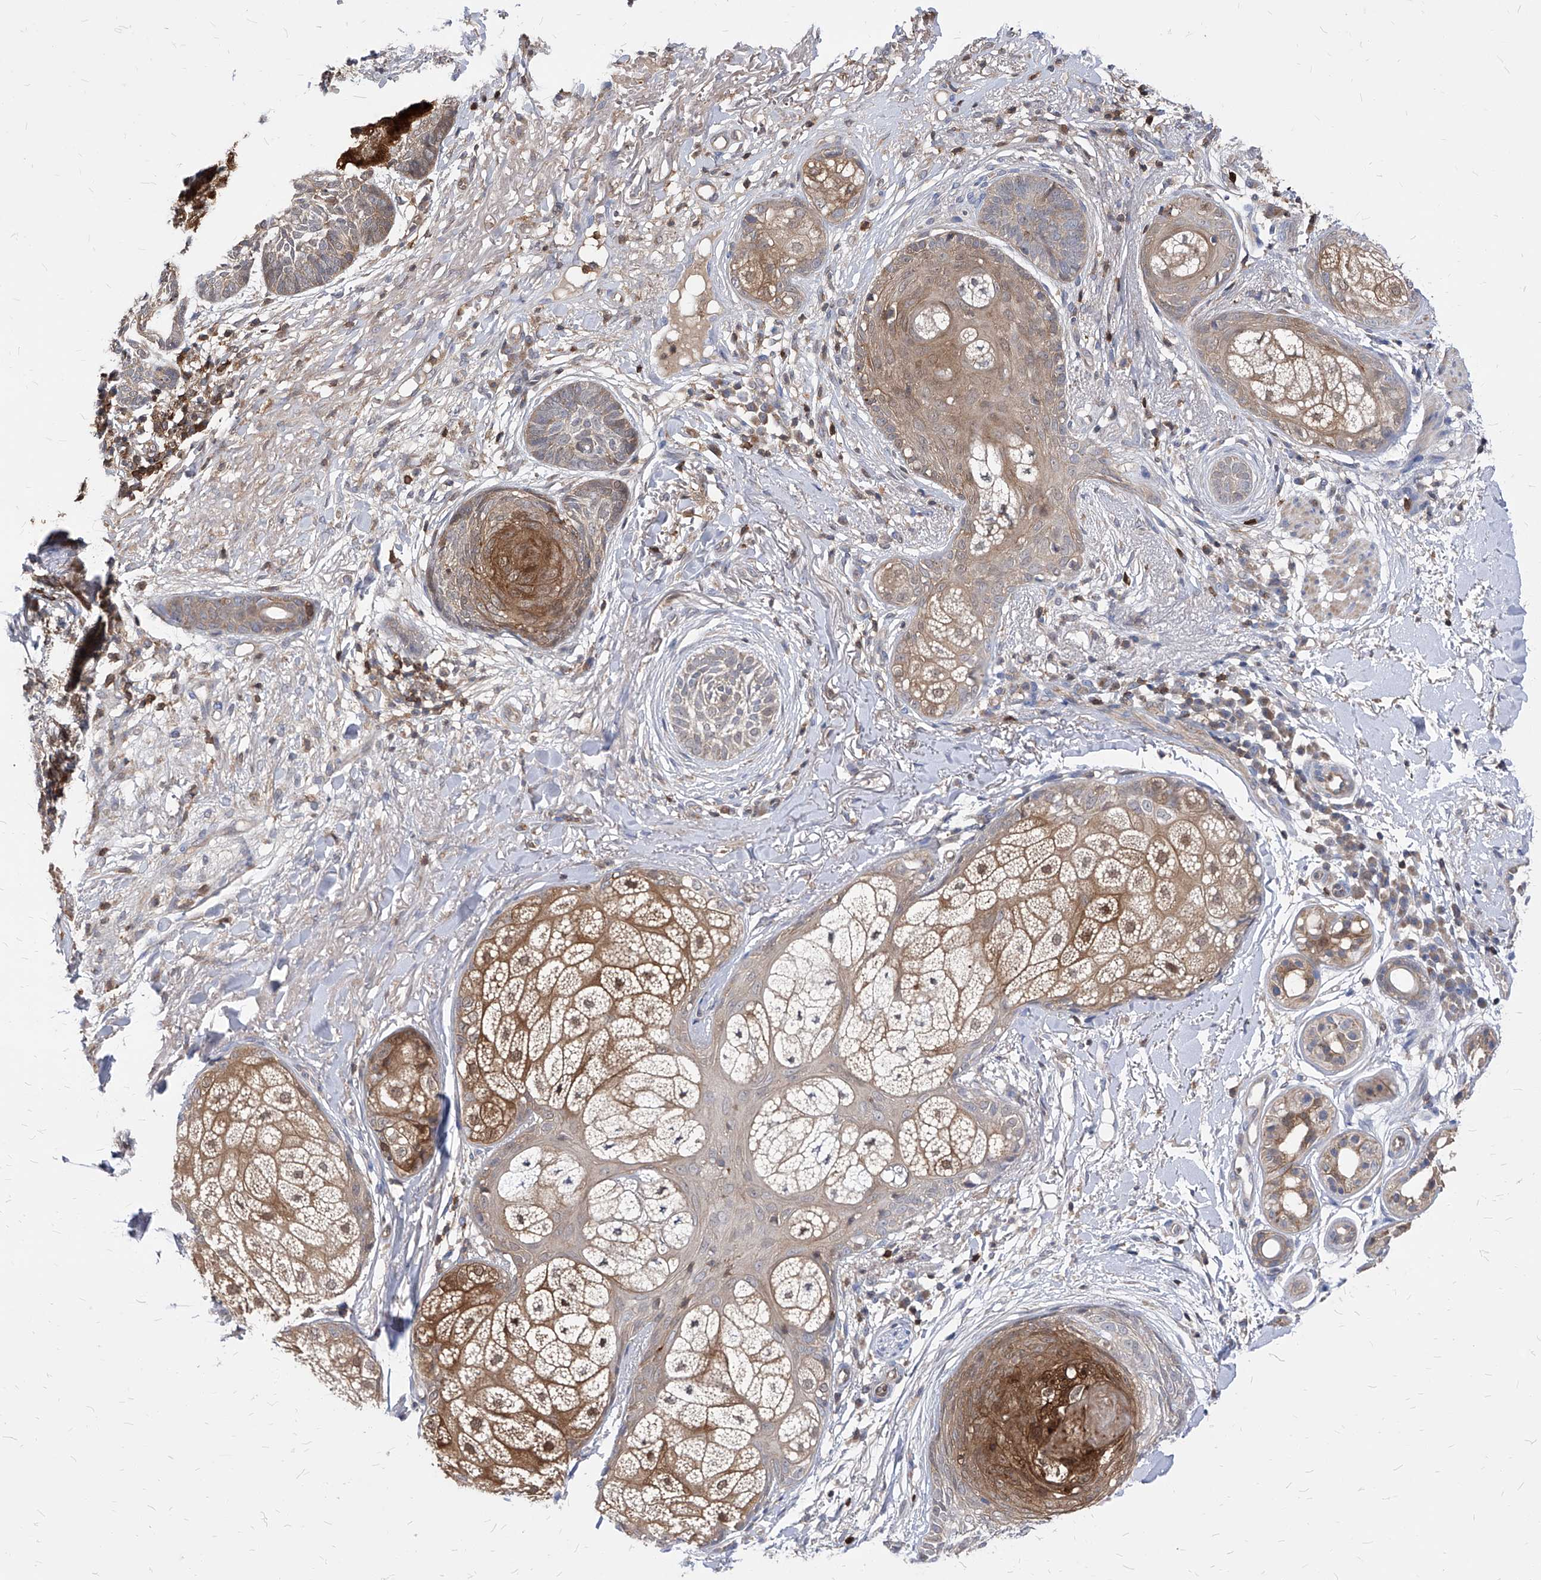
{"staining": {"intensity": "weak", "quantity": "<25%", "location": "cytoplasmic/membranous"}, "tissue": "skin cancer", "cell_type": "Tumor cells", "image_type": "cancer", "snomed": [{"axis": "morphology", "description": "Basal cell carcinoma"}, {"axis": "topography", "description": "Skin"}], "caption": "This is a image of IHC staining of basal cell carcinoma (skin), which shows no positivity in tumor cells.", "gene": "ABRACL", "patient": {"sex": "male", "age": 85}}